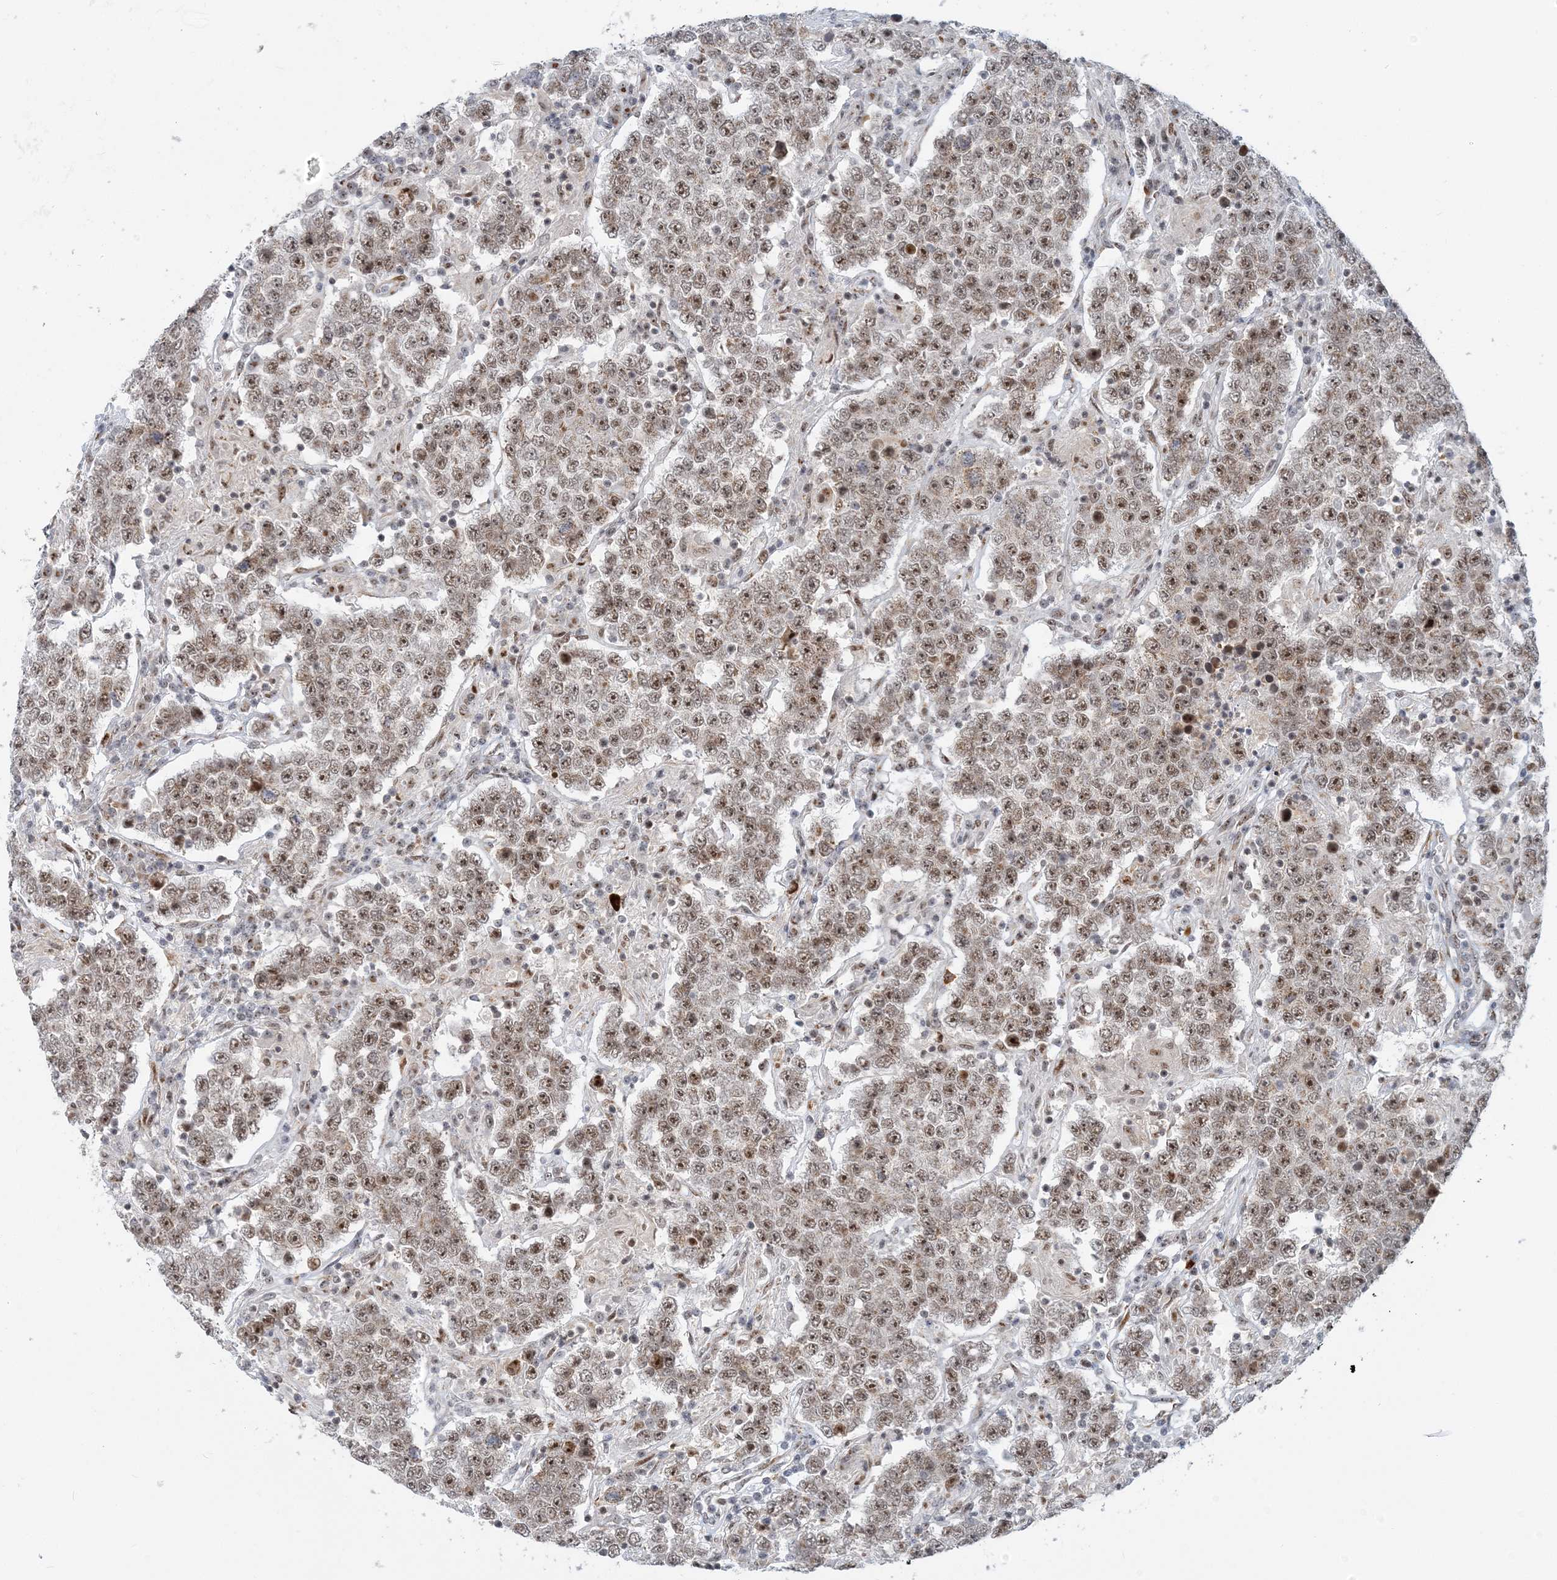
{"staining": {"intensity": "moderate", "quantity": ">75%", "location": "nuclear"}, "tissue": "testis cancer", "cell_type": "Tumor cells", "image_type": "cancer", "snomed": [{"axis": "morphology", "description": "Normal tissue, NOS"}, {"axis": "morphology", "description": "Urothelial carcinoma, High grade"}, {"axis": "morphology", "description": "Seminoma, NOS"}, {"axis": "morphology", "description": "Carcinoma, Embryonal, NOS"}, {"axis": "topography", "description": "Urinary bladder"}, {"axis": "topography", "description": "Testis"}], "caption": "Brown immunohistochemical staining in human testis cancer shows moderate nuclear expression in approximately >75% of tumor cells. The protein of interest is stained brown, and the nuclei are stained in blue (DAB IHC with brightfield microscopy, high magnification).", "gene": "PLRG1", "patient": {"sex": "male", "age": 41}}